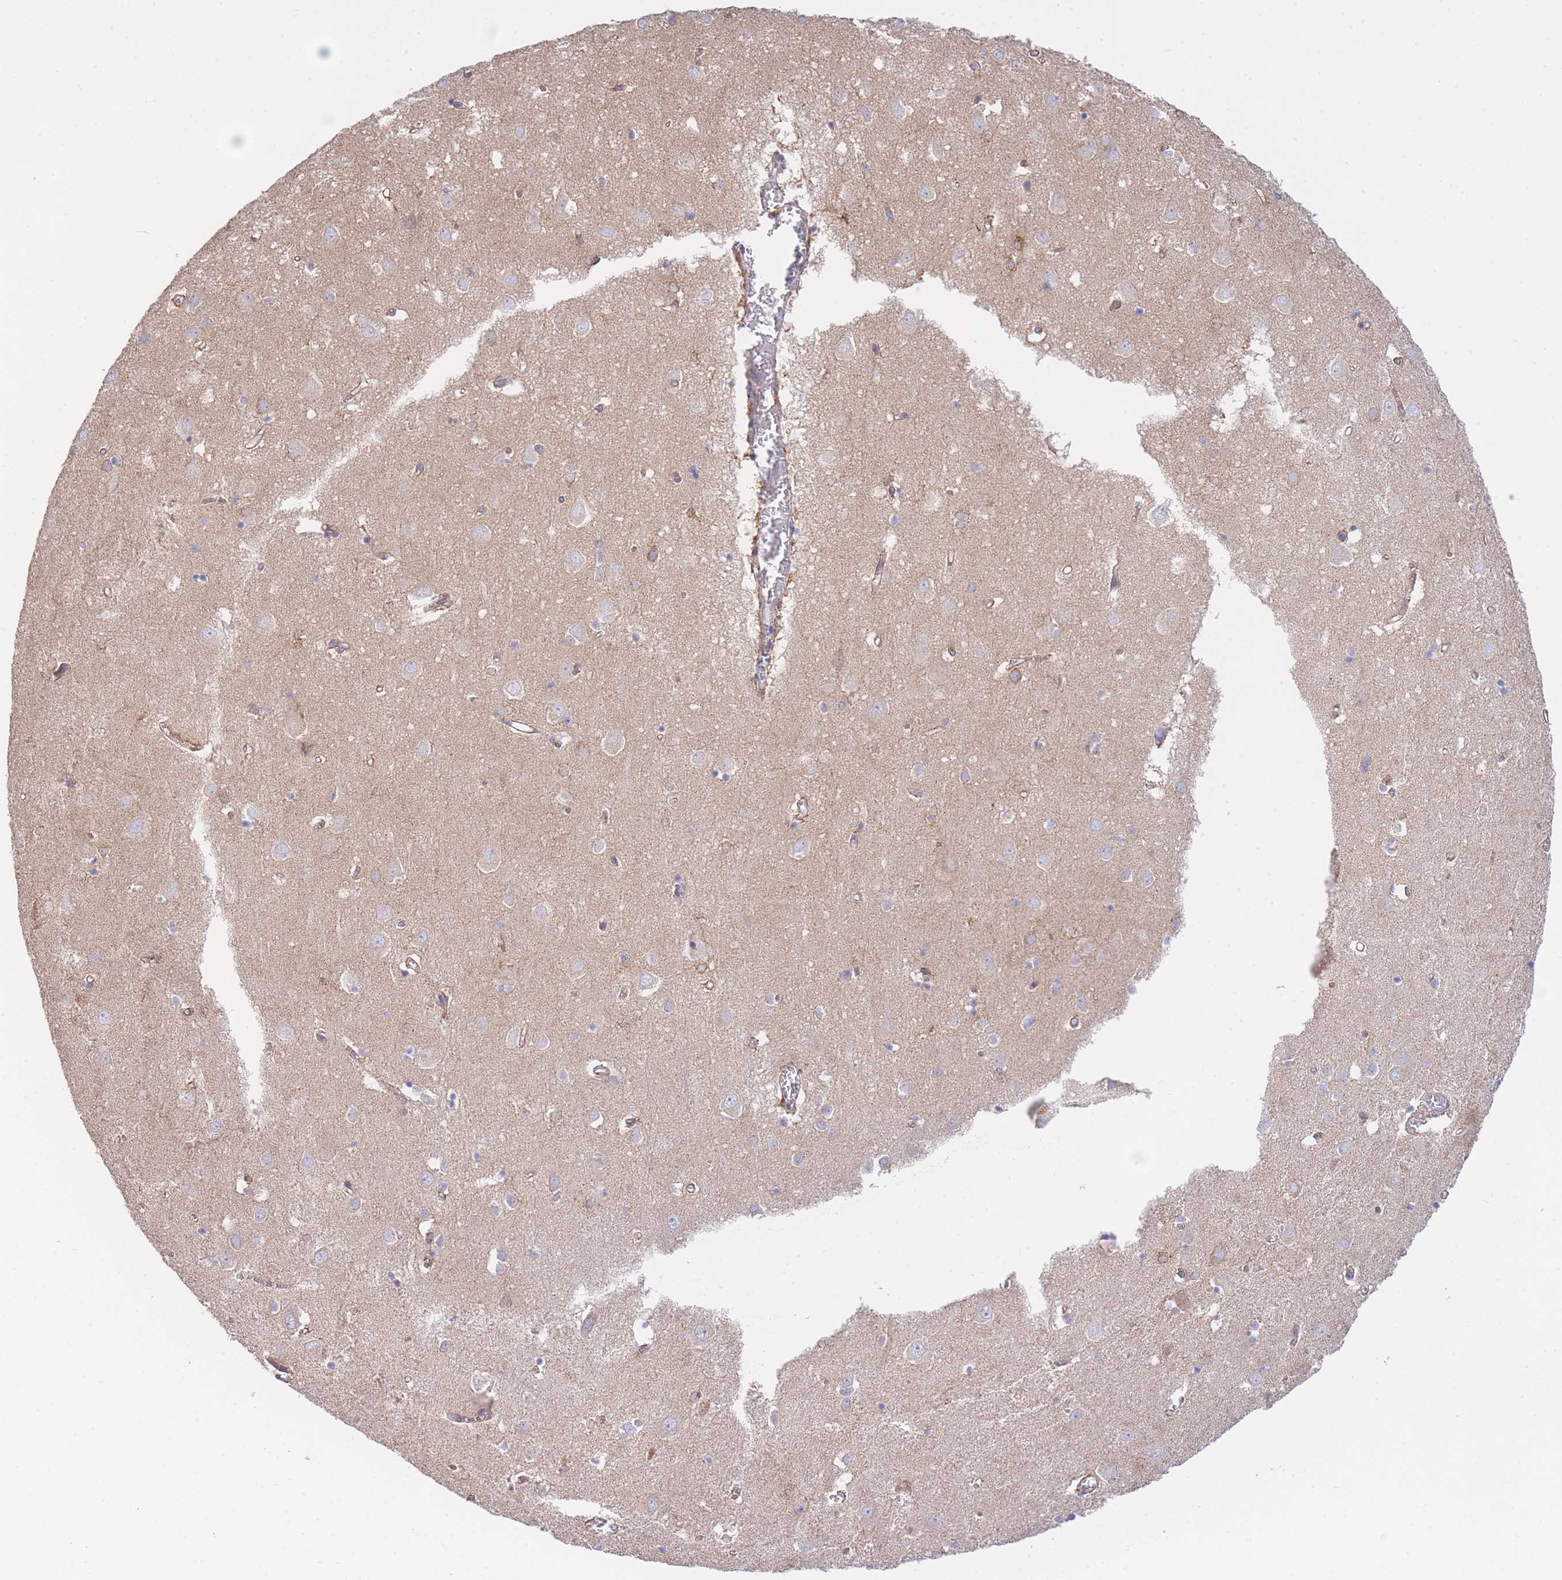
{"staining": {"intensity": "moderate", "quantity": "25%-75%", "location": "cytoplasmic/membranous"}, "tissue": "cerebral cortex", "cell_type": "Endothelial cells", "image_type": "normal", "snomed": [{"axis": "morphology", "description": "Normal tissue, NOS"}, {"axis": "topography", "description": "Cerebral cortex"}], "caption": "Protein expression analysis of unremarkable cerebral cortex displays moderate cytoplasmic/membranous positivity in approximately 25%-75% of endothelial cells.", "gene": "CTBP1", "patient": {"sex": "male", "age": 70}}